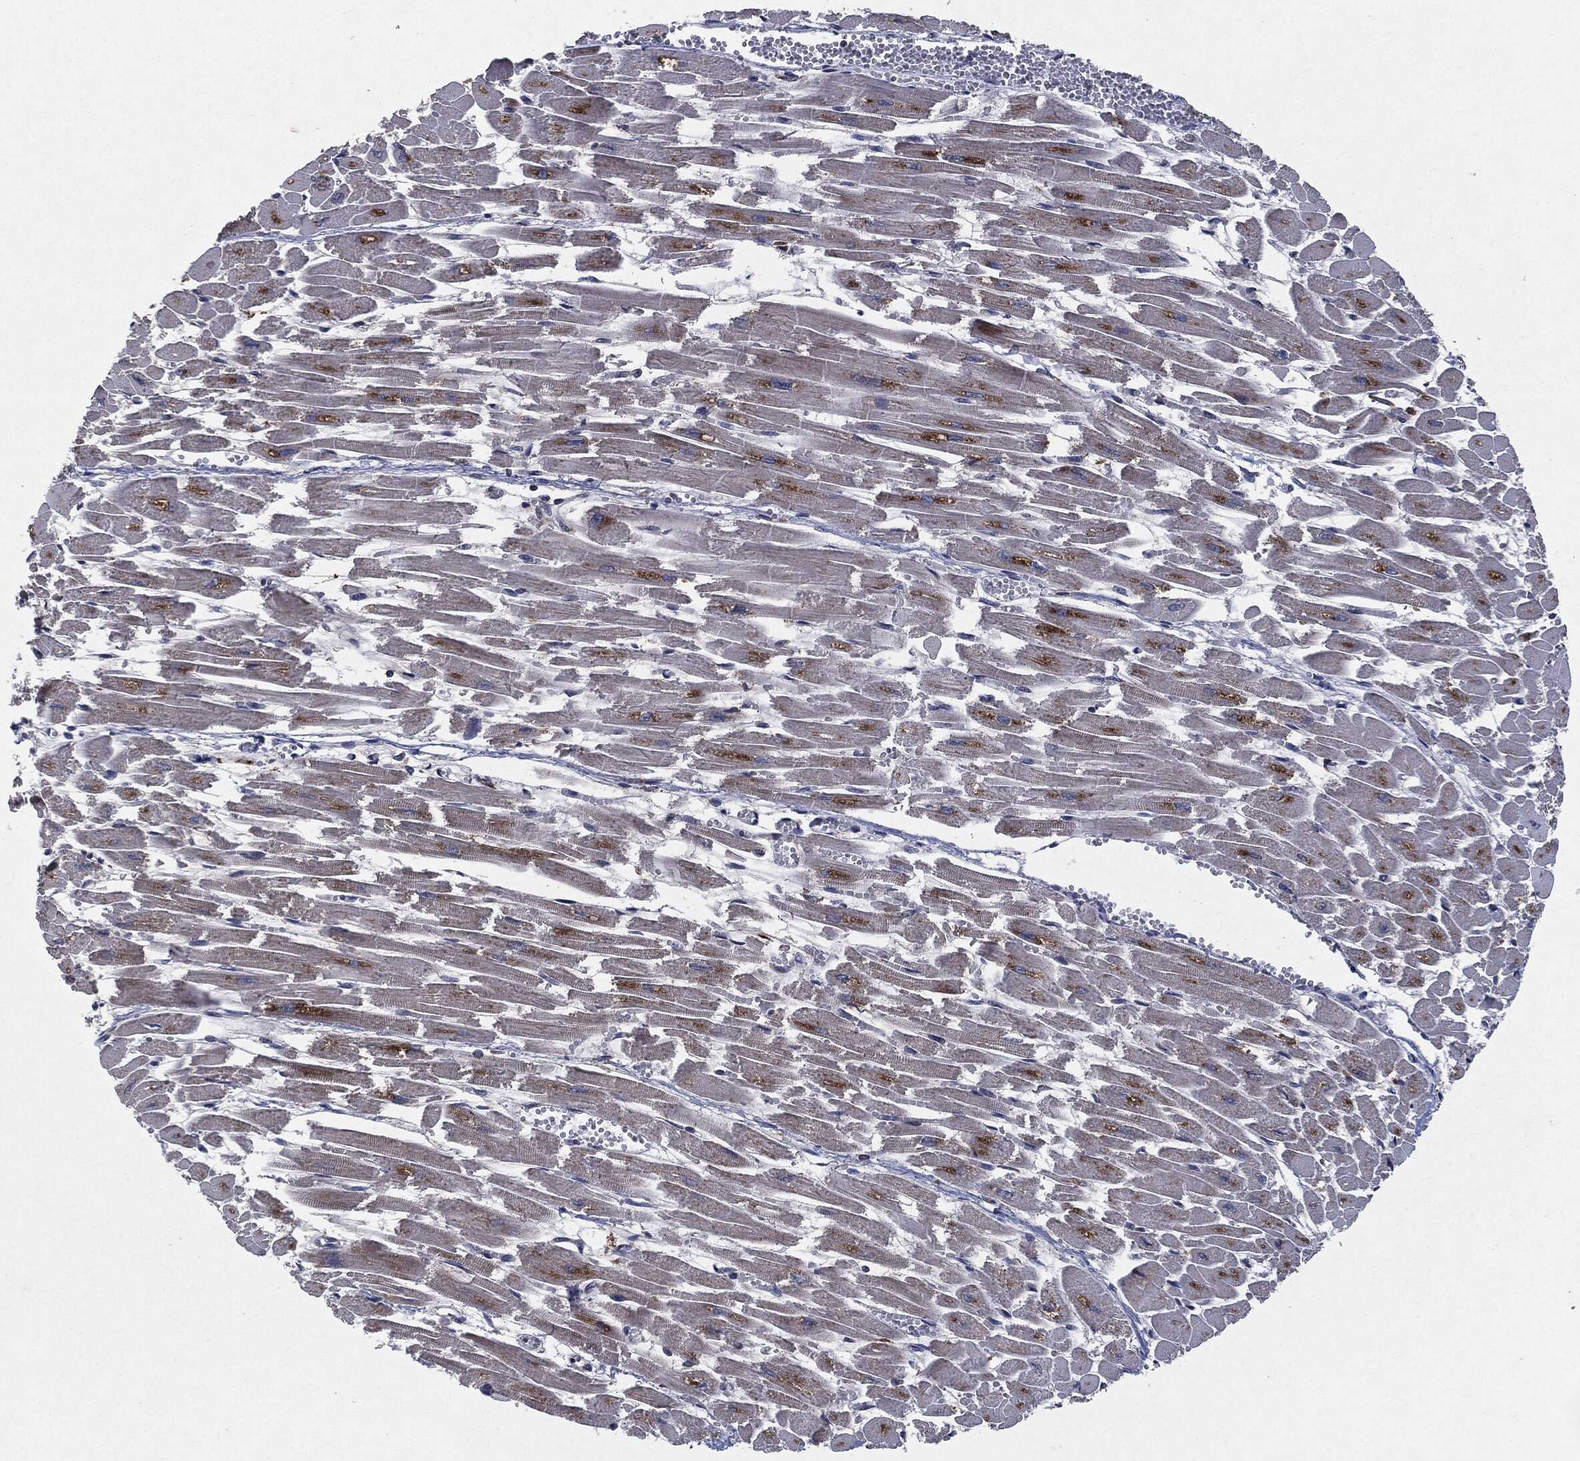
{"staining": {"intensity": "strong", "quantity": "25%-75%", "location": "cytoplasmic/membranous"}, "tissue": "heart muscle", "cell_type": "Cardiomyocytes", "image_type": "normal", "snomed": [{"axis": "morphology", "description": "Normal tissue, NOS"}, {"axis": "topography", "description": "Heart"}], "caption": "Protein staining exhibits strong cytoplasmic/membranous expression in approximately 25%-75% of cardiomyocytes in unremarkable heart muscle.", "gene": "SLC31A2", "patient": {"sex": "female", "age": 52}}